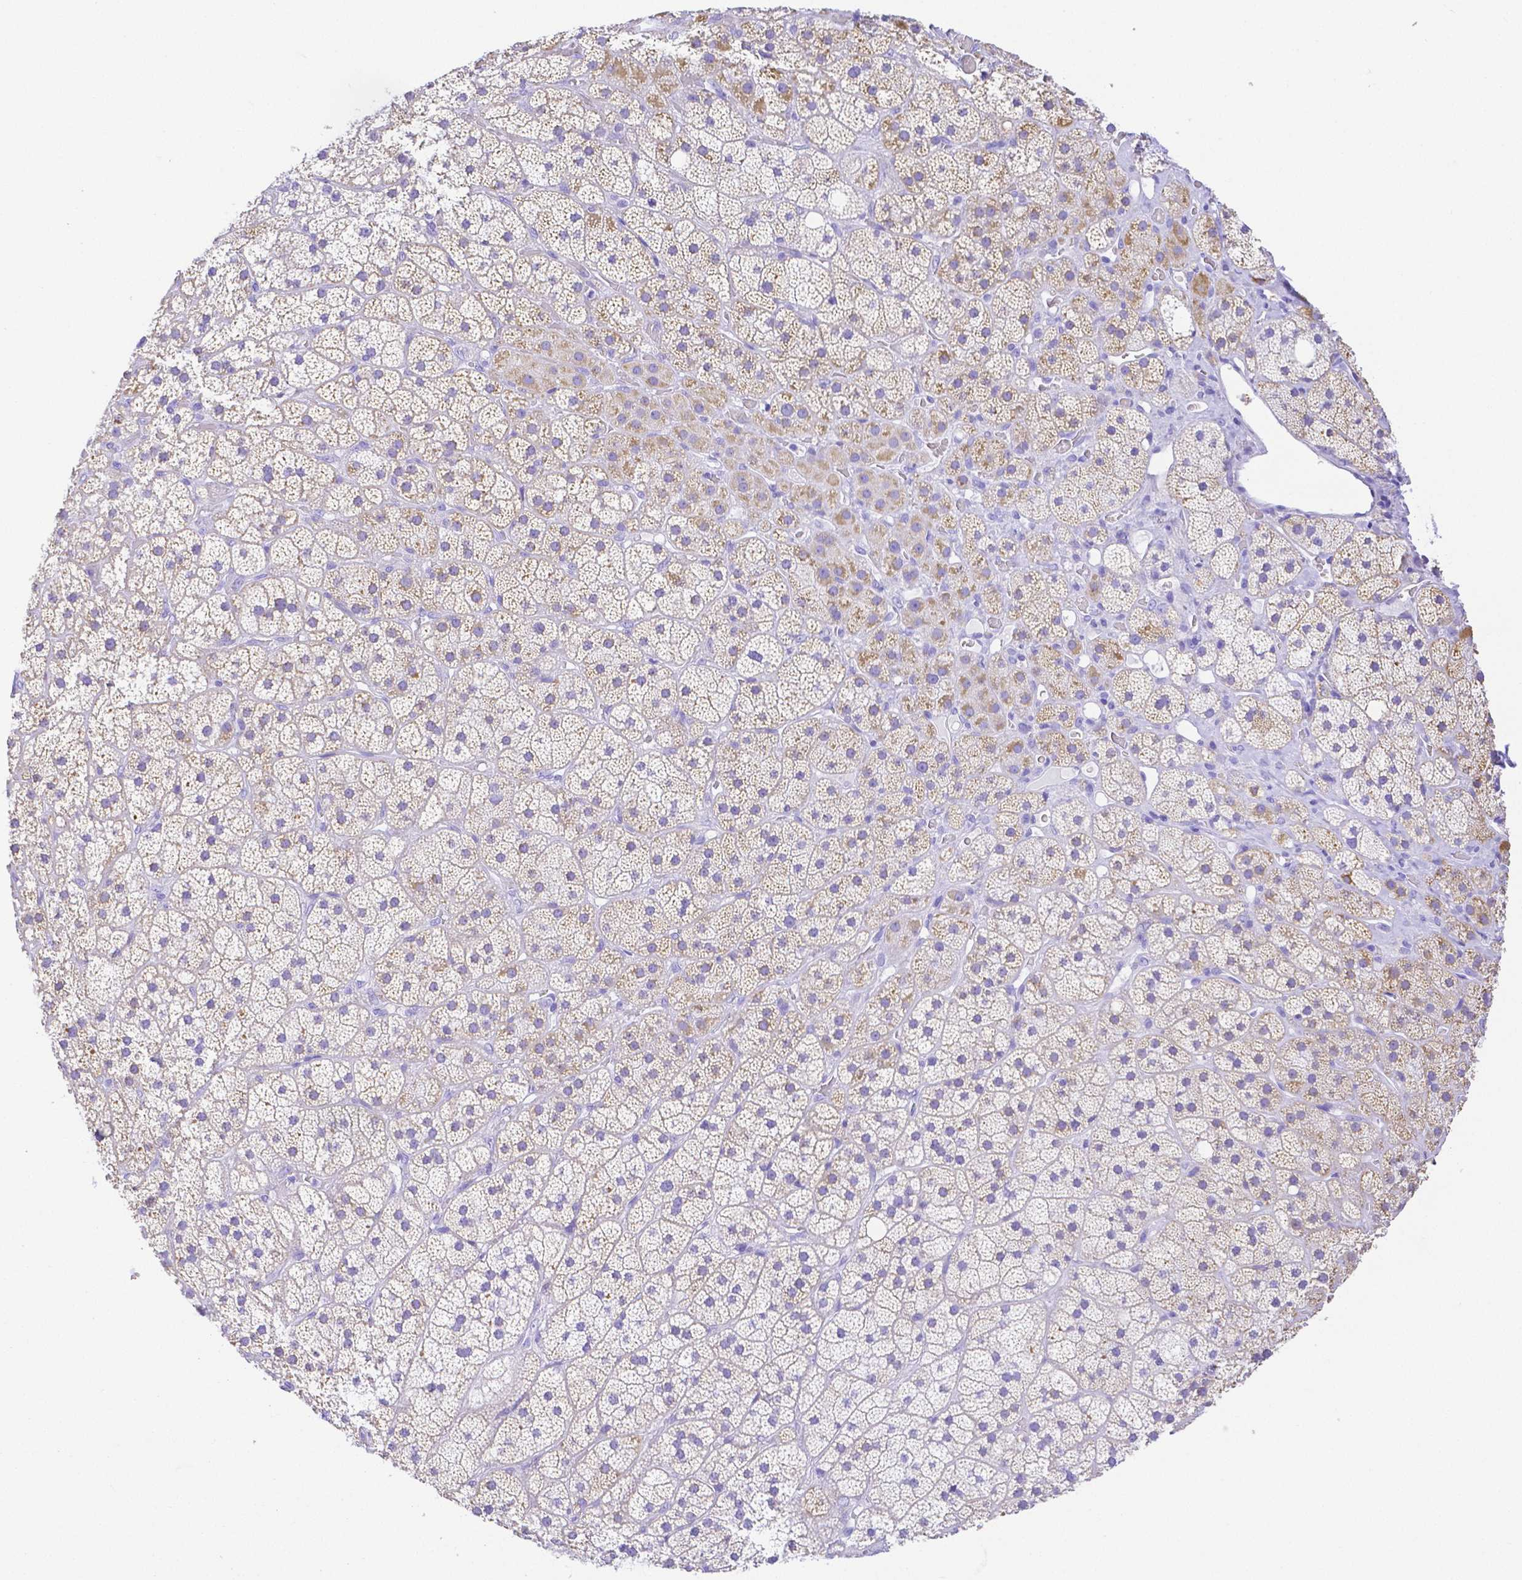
{"staining": {"intensity": "weak", "quantity": "<25%", "location": "cytoplasmic/membranous"}, "tissue": "adrenal gland", "cell_type": "Glandular cells", "image_type": "normal", "snomed": [{"axis": "morphology", "description": "Normal tissue, NOS"}, {"axis": "topography", "description": "Adrenal gland"}], "caption": "This is a photomicrograph of immunohistochemistry staining of benign adrenal gland, which shows no staining in glandular cells. (DAB (3,3'-diaminobenzidine) immunohistochemistry visualized using brightfield microscopy, high magnification).", "gene": "SMR3A", "patient": {"sex": "male", "age": 57}}